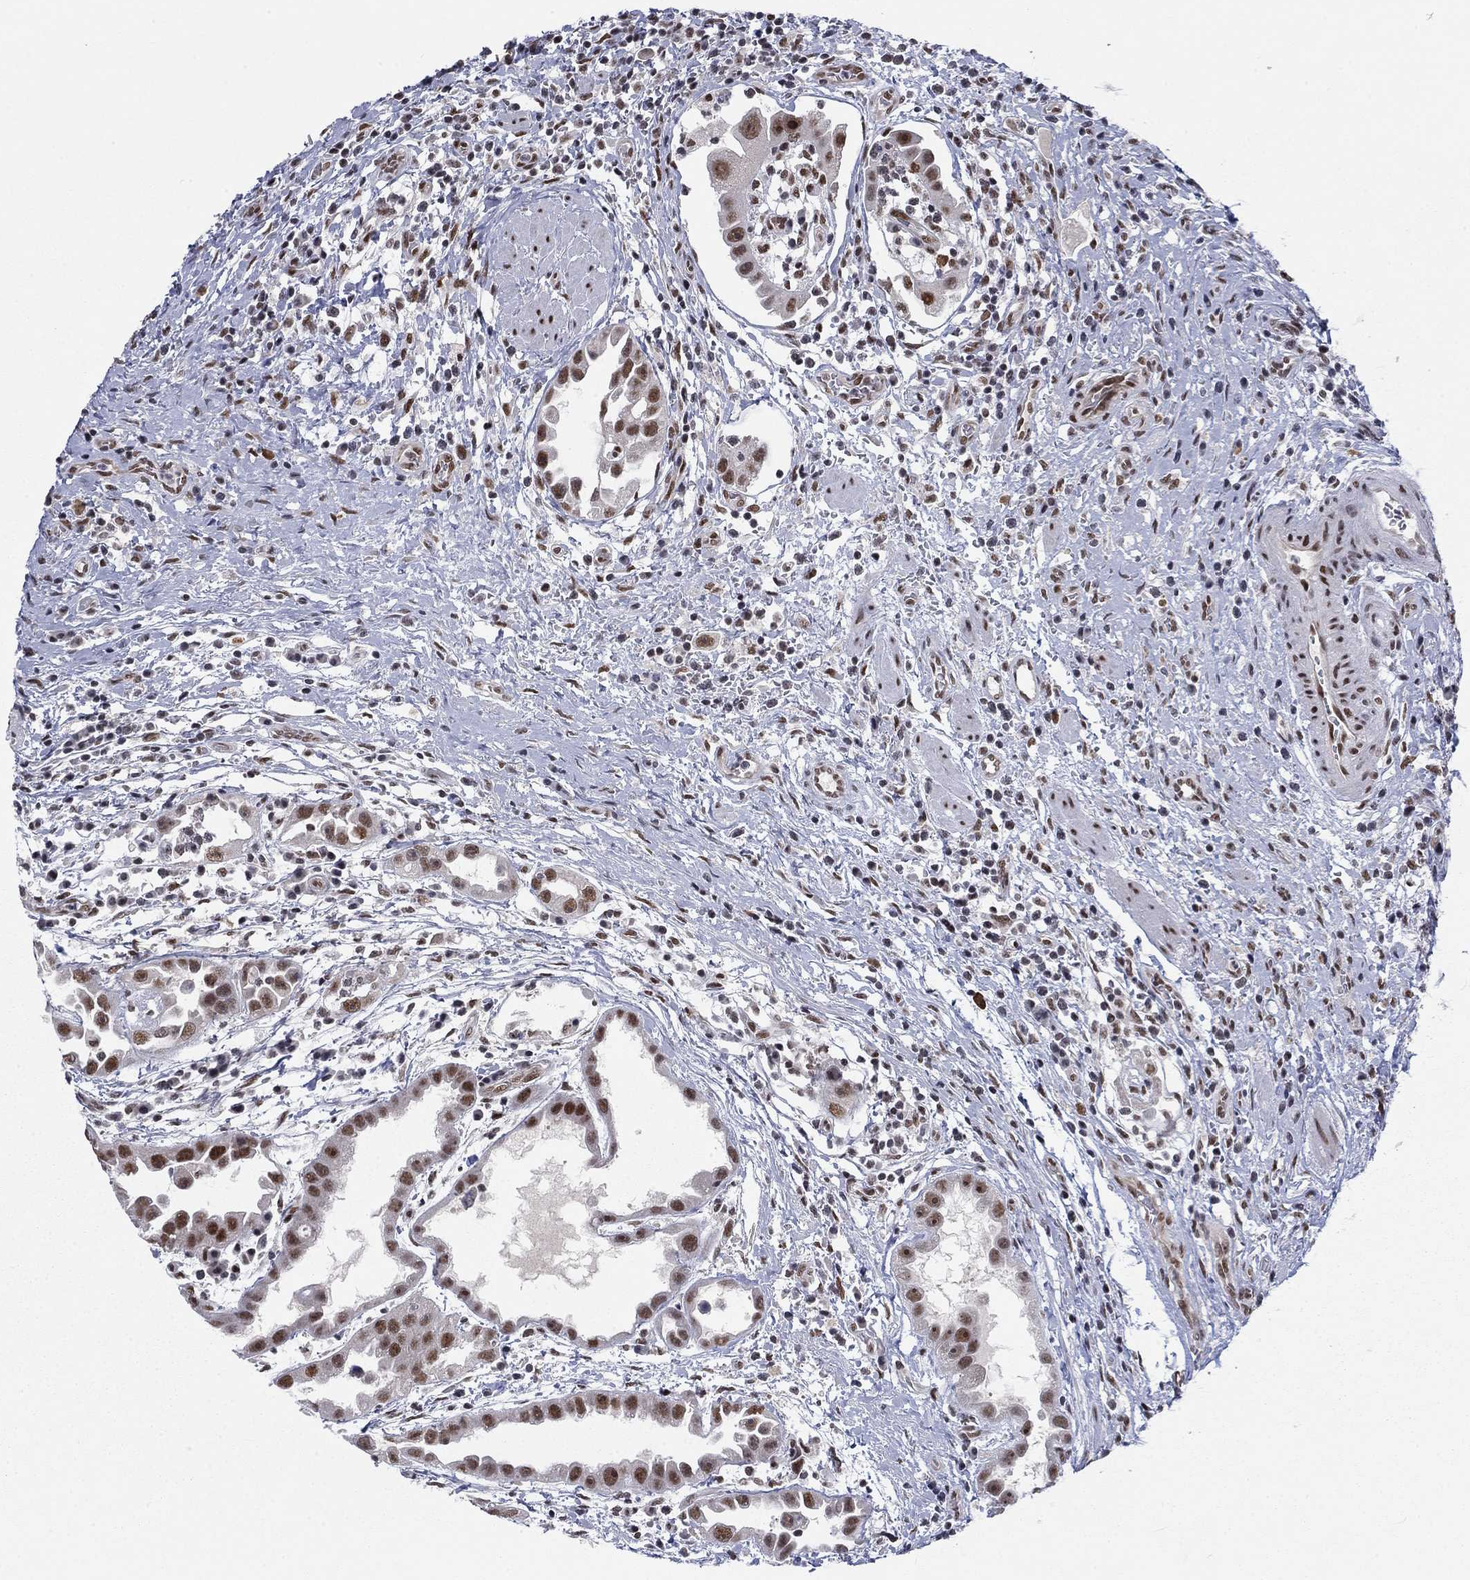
{"staining": {"intensity": "strong", "quantity": "<25%", "location": "nuclear"}, "tissue": "urothelial cancer", "cell_type": "Tumor cells", "image_type": "cancer", "snomed": [{"axis": "morphology", "description": "Urothelial carcinoma, High grade"}, {"axis": "topography", "description": "Urinary bladder"}], "caption": "Protein expression analysis of urothelial cancer demonstrates strong nuclear staining in about <25% of tumor cells.", "gene": "FYTTD1", "patient": {"sex": "female", "age": 41}}